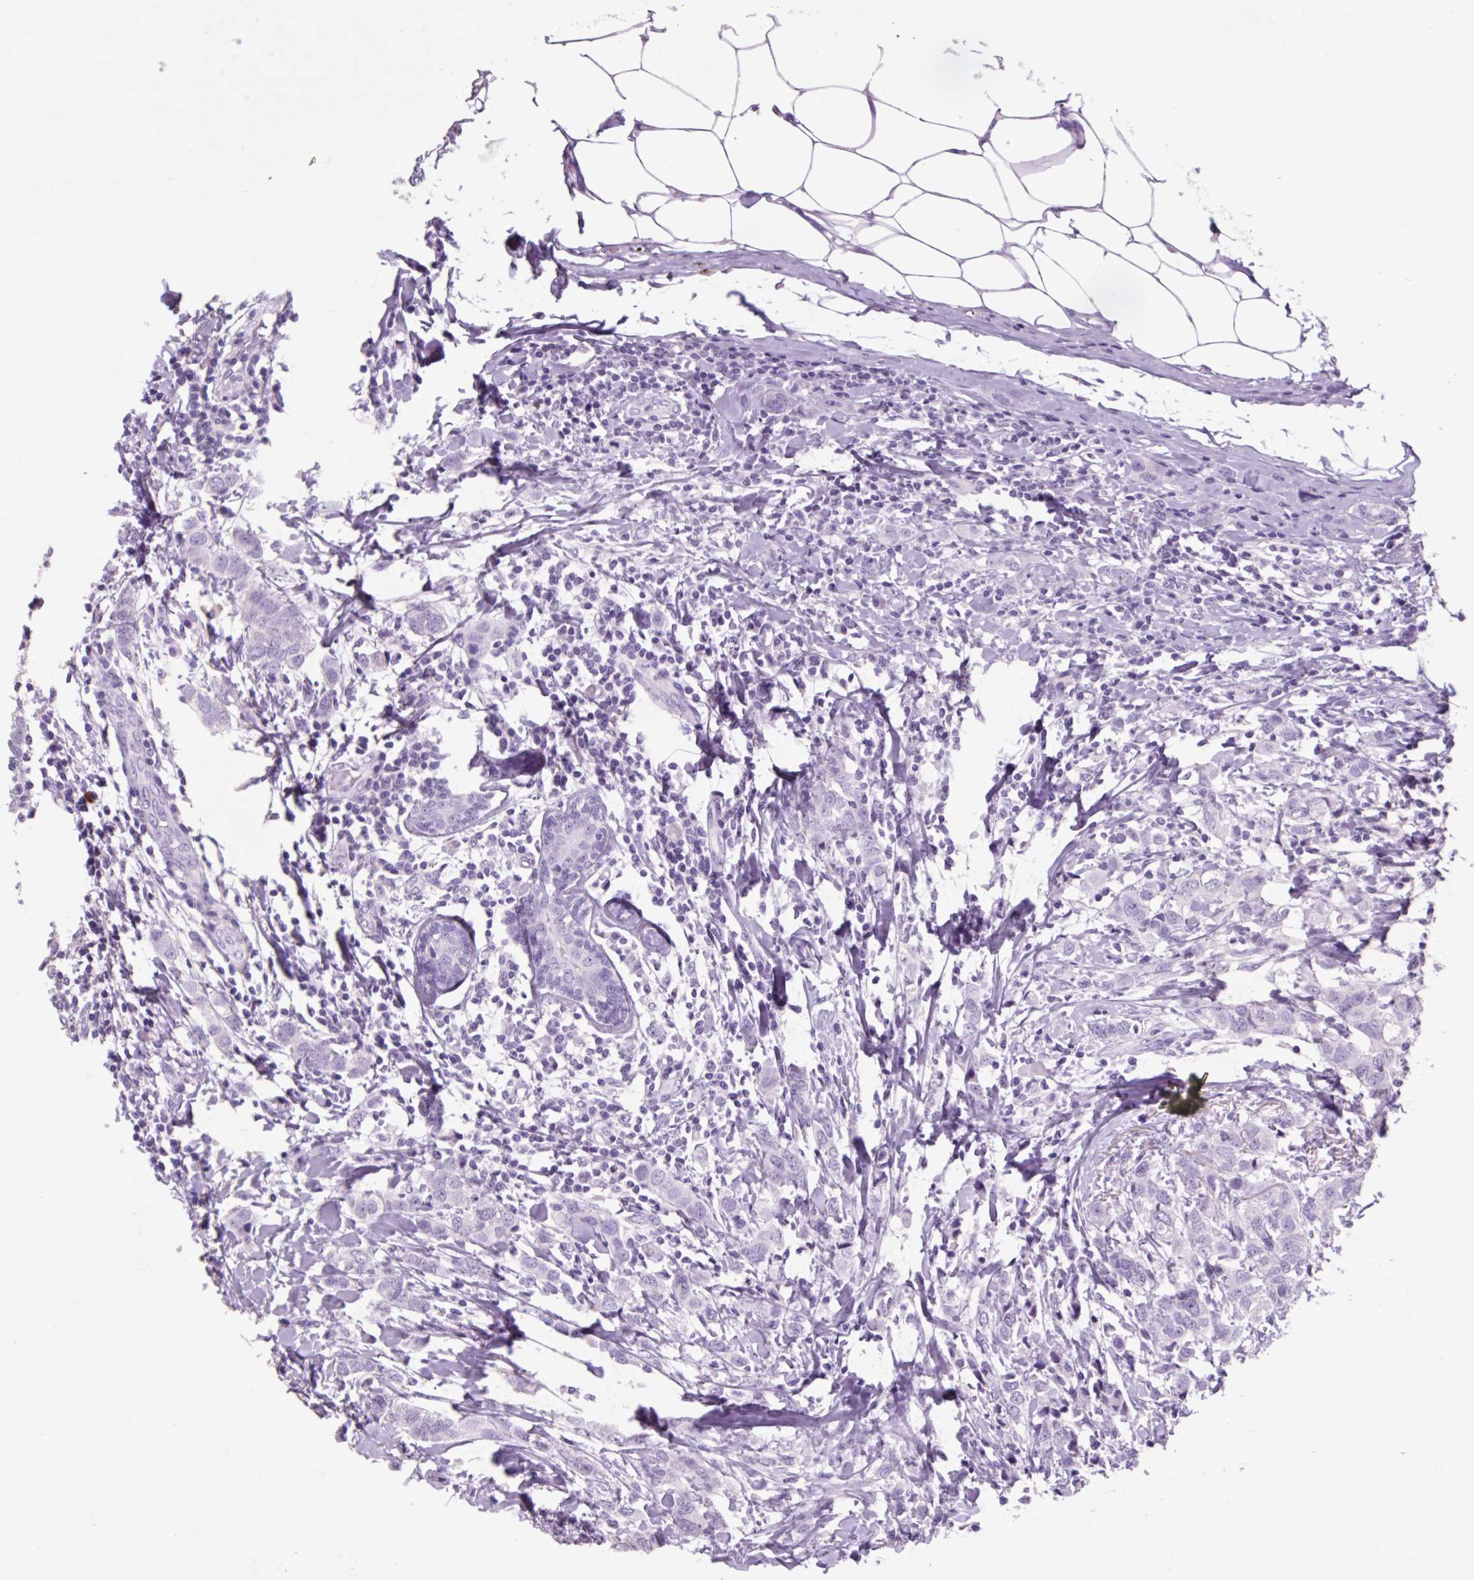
{"staining": {"intensity": "negative", "quantity": "none", "location": "none"}, "tissue": "breast cancer", "cell_type": "Tumor cells", "image_type": "cancer", "snomed": [{"axis": "morphology", "description": "Duct carcinoma"}, {"axis": "topography", "description": "Breast"}], "caption": "There is no significant expression in tumor cells of intraductal carcinoma (breast). (Stains: DAB immunohistochemistry (IHC) with hematoxylin counter stain, Microscopy: brightfield microscopy at high magnification).", "gene": "VPREB1", "patient": {"sex": "female", "age": 50}}